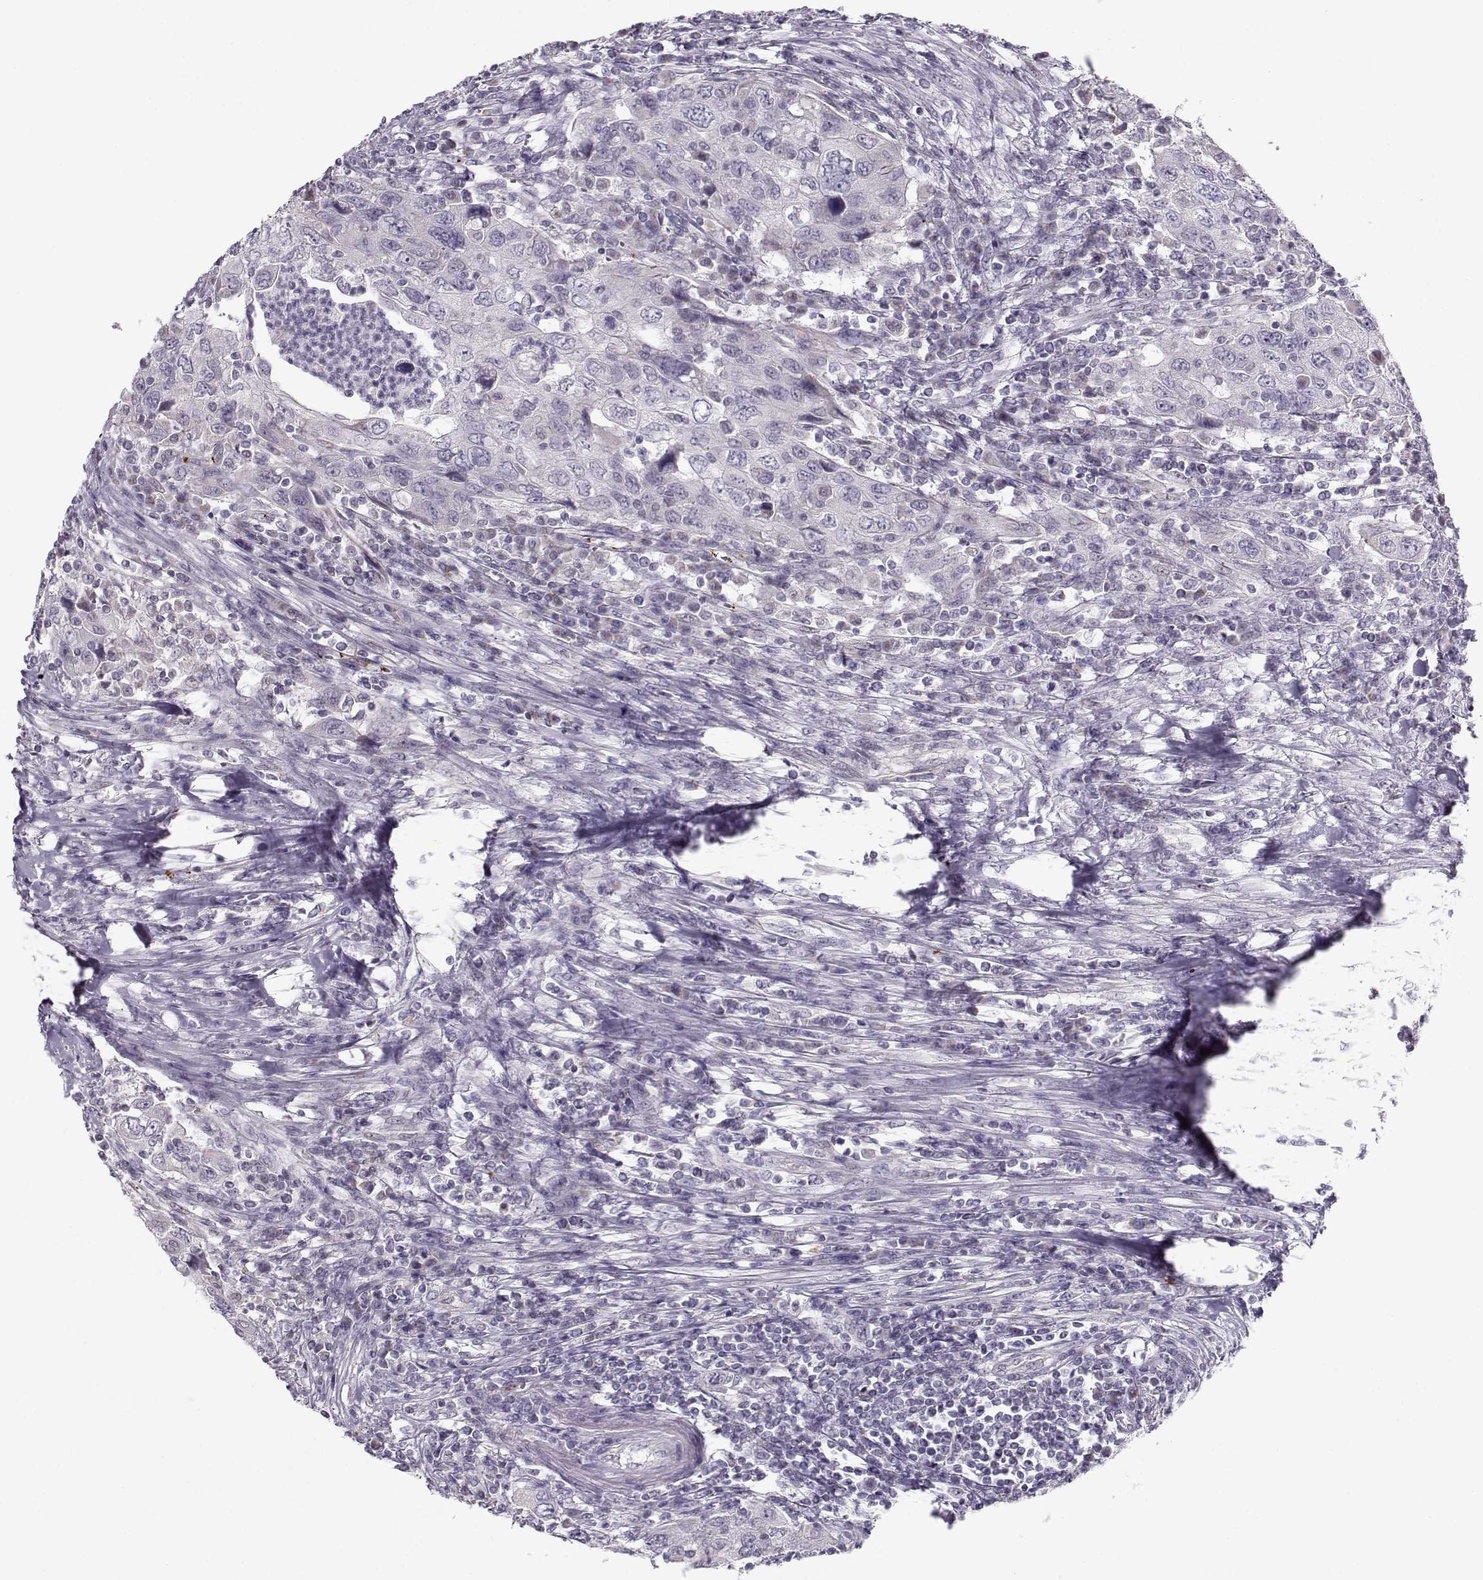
{"staining": {"intensity": "negative", "quantity": "none", "location": "none"}, "tissue": "urothelial cancer", "cell_type": "Tumor cells", "image_type": "cancer", "snomed": [{"axis": "morphology", "description": "Urothelial carcinoma, High grade"}, {"axis": "topography", "description": "Urinary bladder"}], "caption": "This photomicrograph is of urothelial carcinoma (high-grade) stained with immunohistochemistry to label a protein in brown with the nuclei are counter-stained blue. There is no positivity in tumor cells.", "gene": "KLF17", "patient": {"sex": "male", "age": 76}}